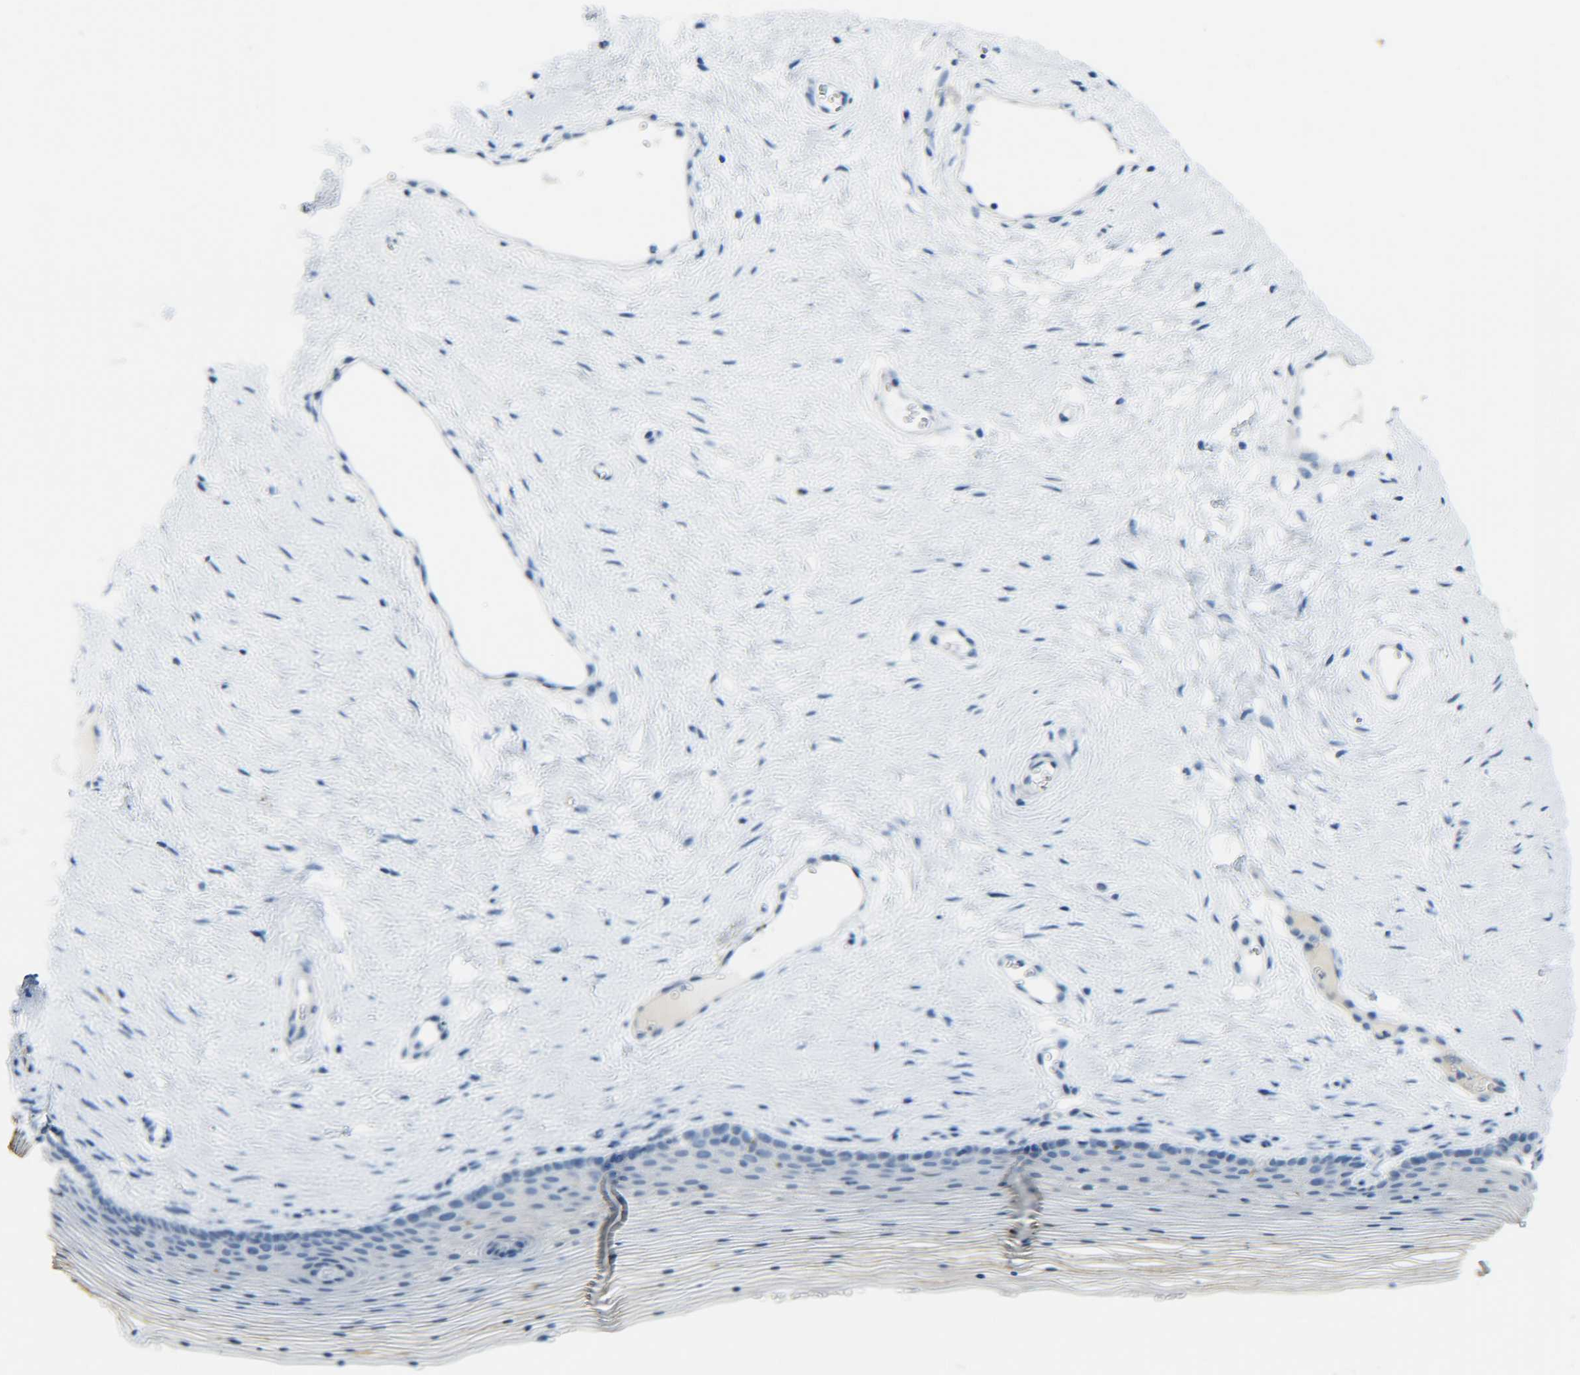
{"staining": {"intensity": "moderate", "quantity": "<25%", "location": "cytoplasmic/membranous"}, "tissue": "vagina", "cell_type": "Squamous epithelial cells", "image_type": "normal", "snomed": [{"axis": "morphology", "description": "Normal tissue, NOS"}, {"axis": "topography", "description": "Vagina"}], "caption": "DAB (3,3'-diaminobenzidine) immunohistochemical staining of benign vagina exhibits moderate cytoplasmic/membranous protein staining in approximately <25% of squamous epithelial cells.", "gene": "C15orf48", "patient": {"sex": "female", "age": 32}}